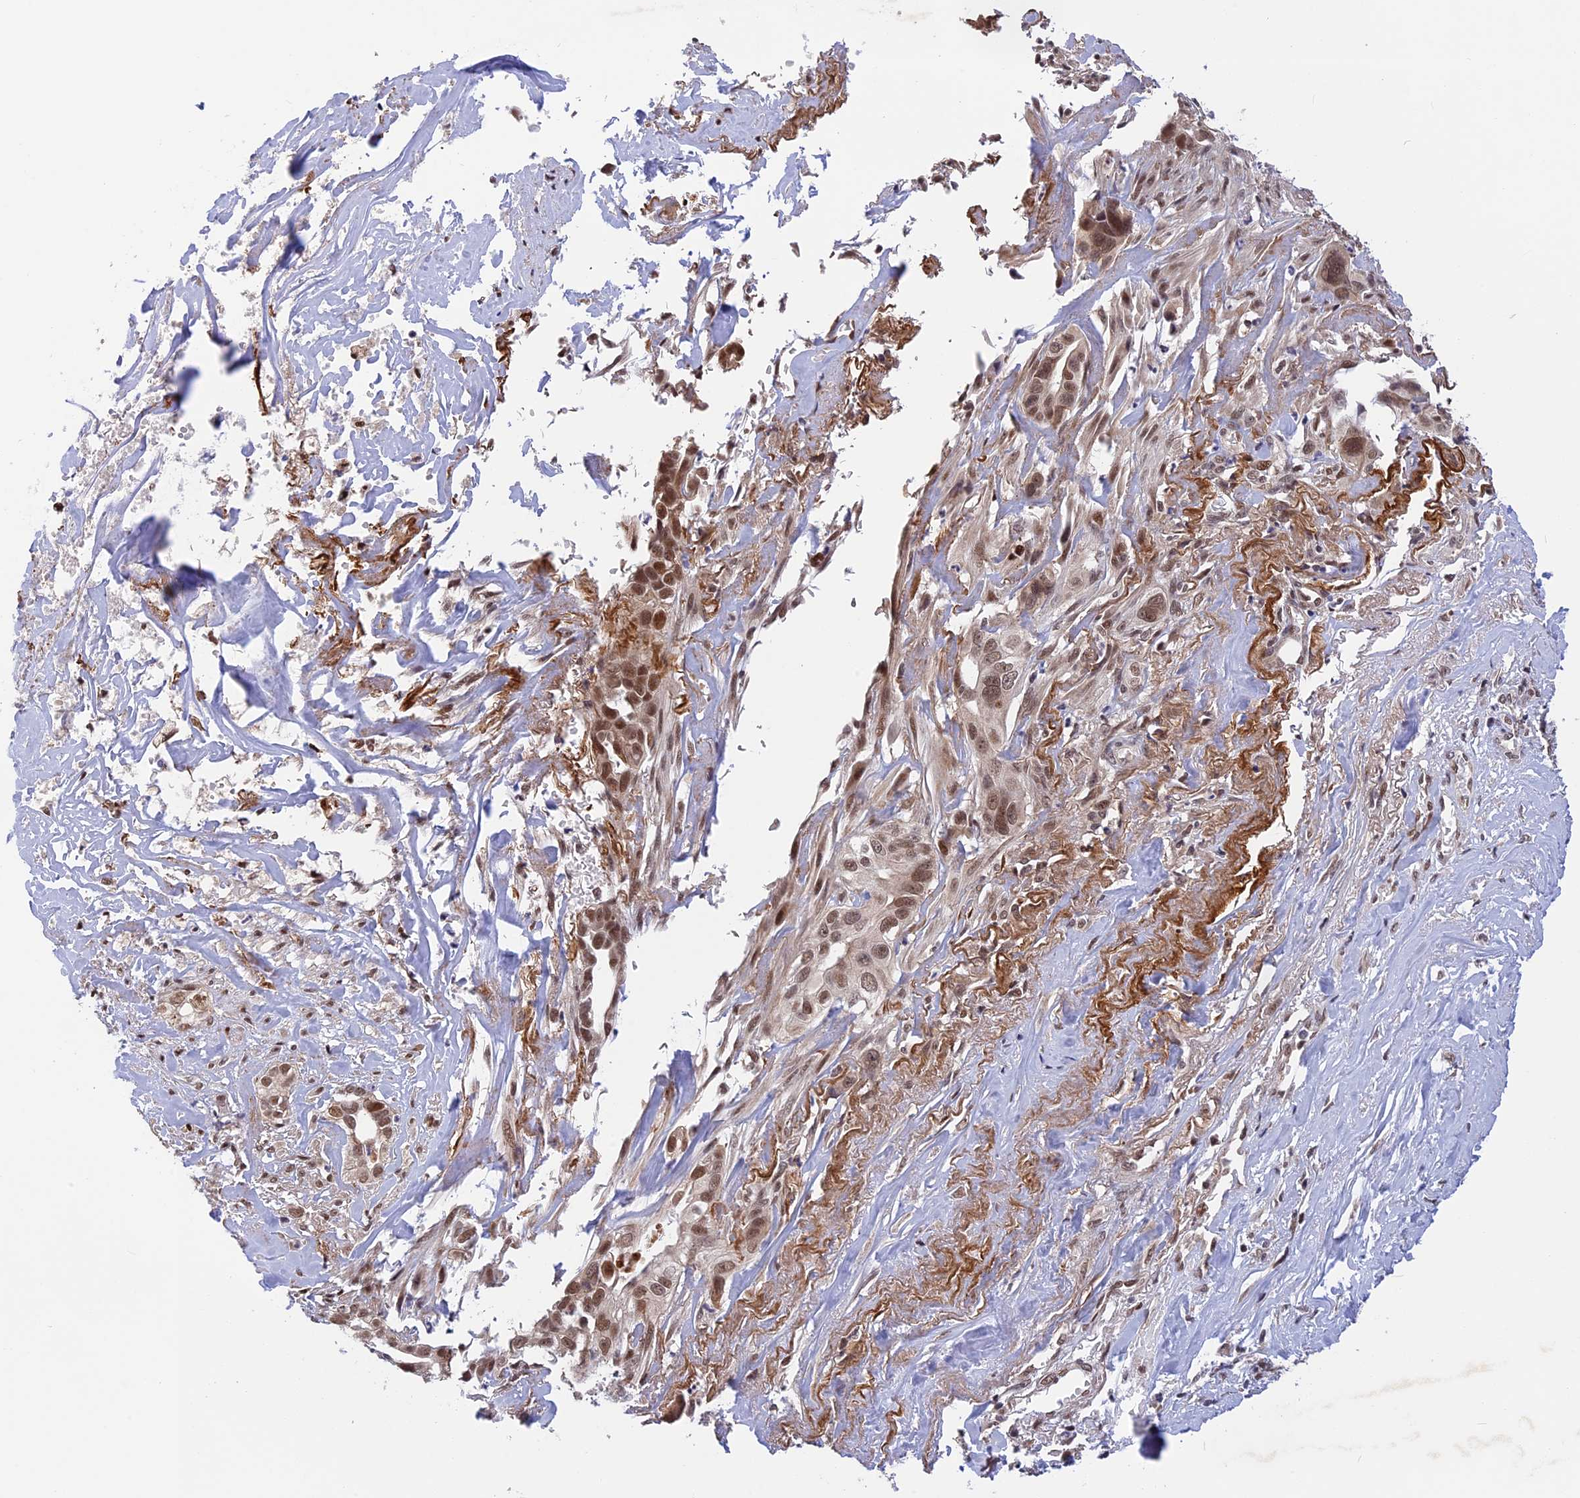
{"staining": {"intensity": "moderate", "quantity": ">75%", "location": "nuclear"}, "tissue": "liver cancer", "cell_type": "Tumor cells", "image_type": "cancer", "snomed": [{"axis": "morphology", "description": "Cholangiocarcinoma"}, {"axis": "topography", "description": "Liver"}], "caption": "The immunohistochemical stain shows moderate nuclear expression in tumor cells of liver cholangiocarcinoma tissue.", "gene": "POLR2C", "patient": {"sex": "female", "age": 79}}